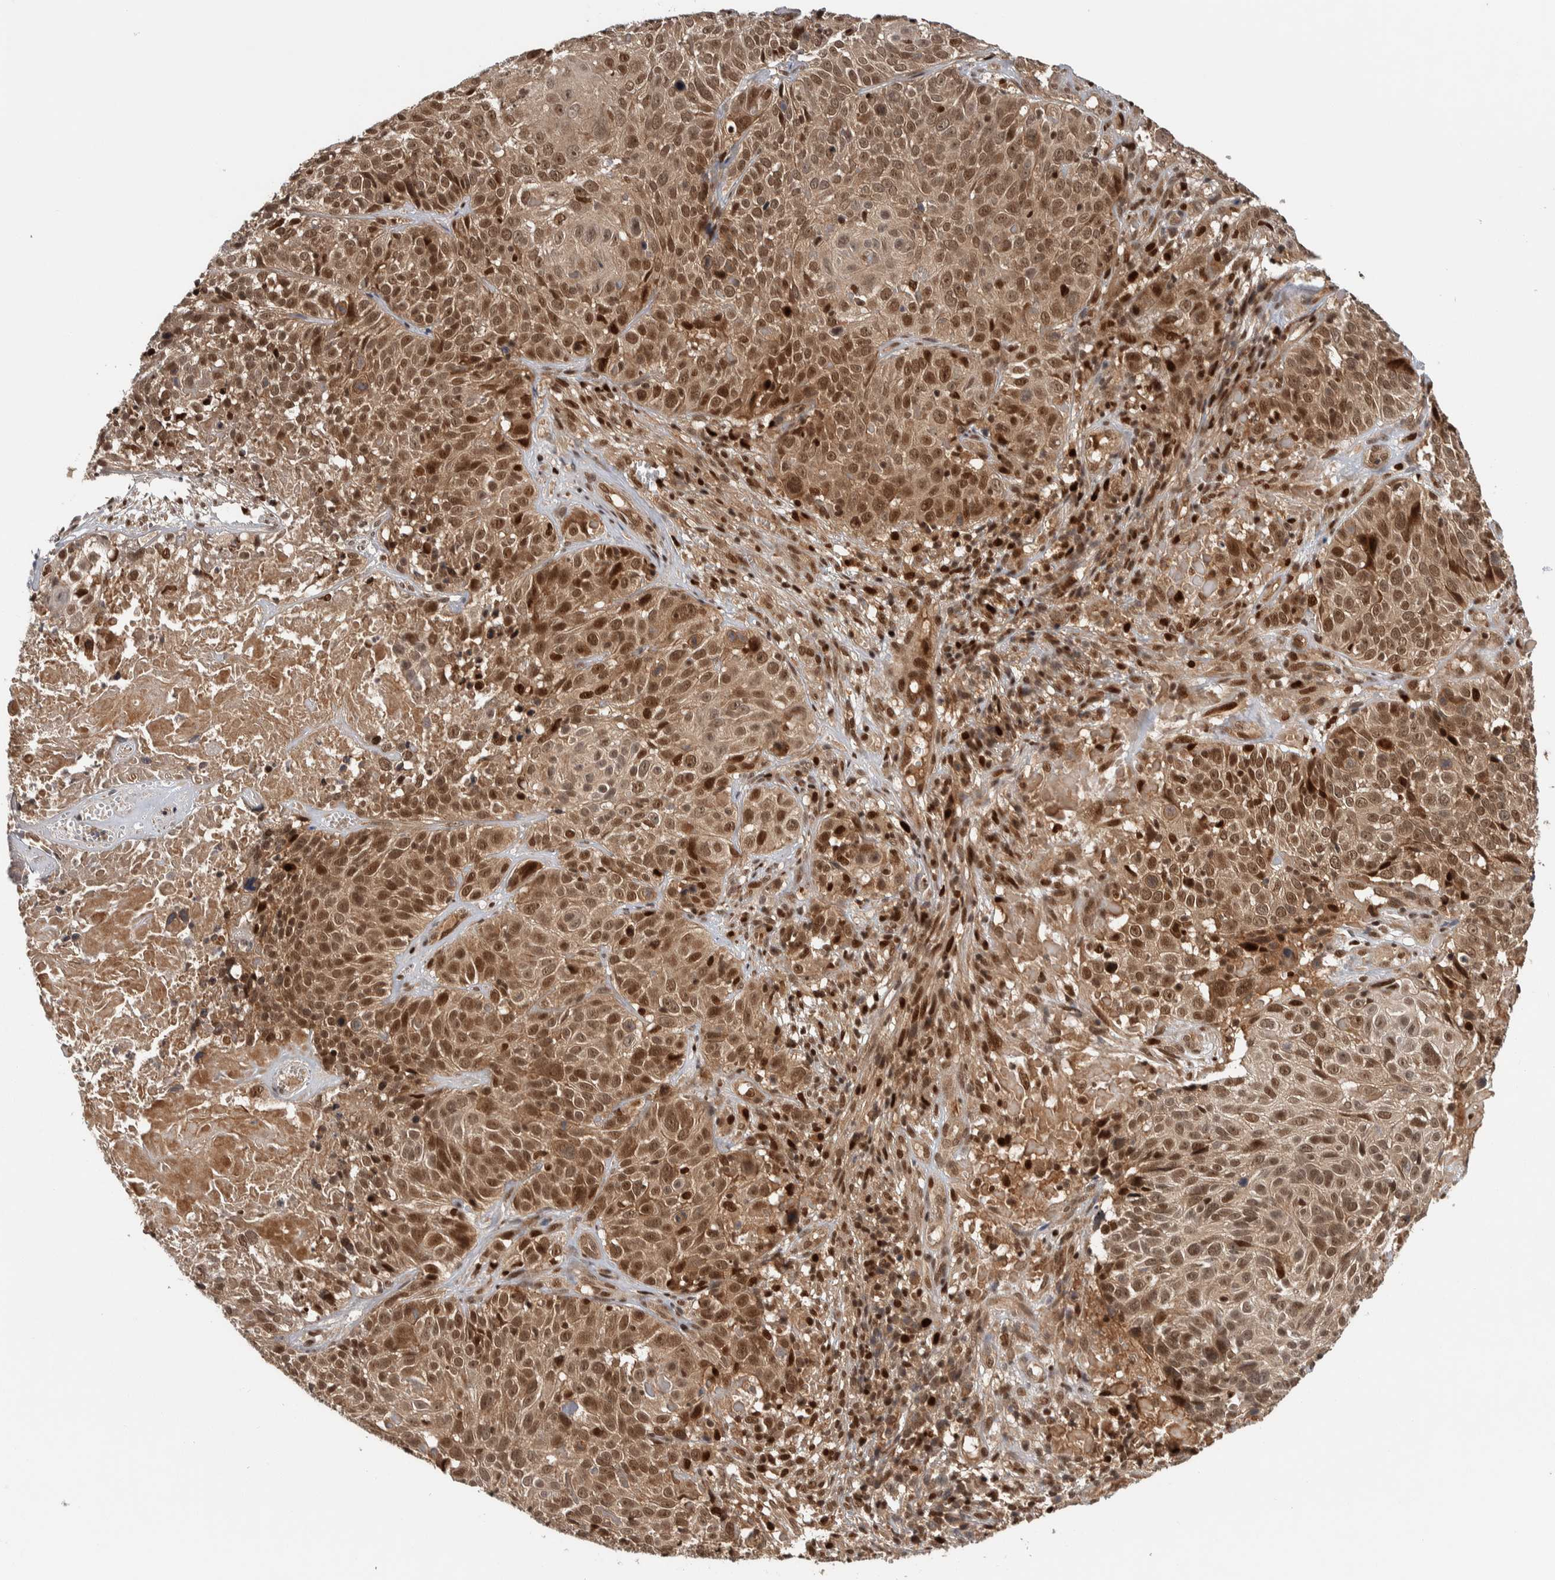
{"staining": {"intensity": "moderate", "quantity": ">75%", "location": "nuclear"}, "tissue": "cervical cancer", "cell_type": "Tumor cells", "image_type": "cancer", "snomed": [{"axis": "morphology", "description": "Squamous cell carcinoma, NOS"}, {"axis": "topography", "description": "Cervix"}], "caption": "High-power microscopy captured an immunohistochemistry histopathology image of cervical cancer, revealing moderate nuclear expression in about >75% of tumor cells.", "gene": "RPS6KA4", "patient": {"sex": "female", "age": 74}}